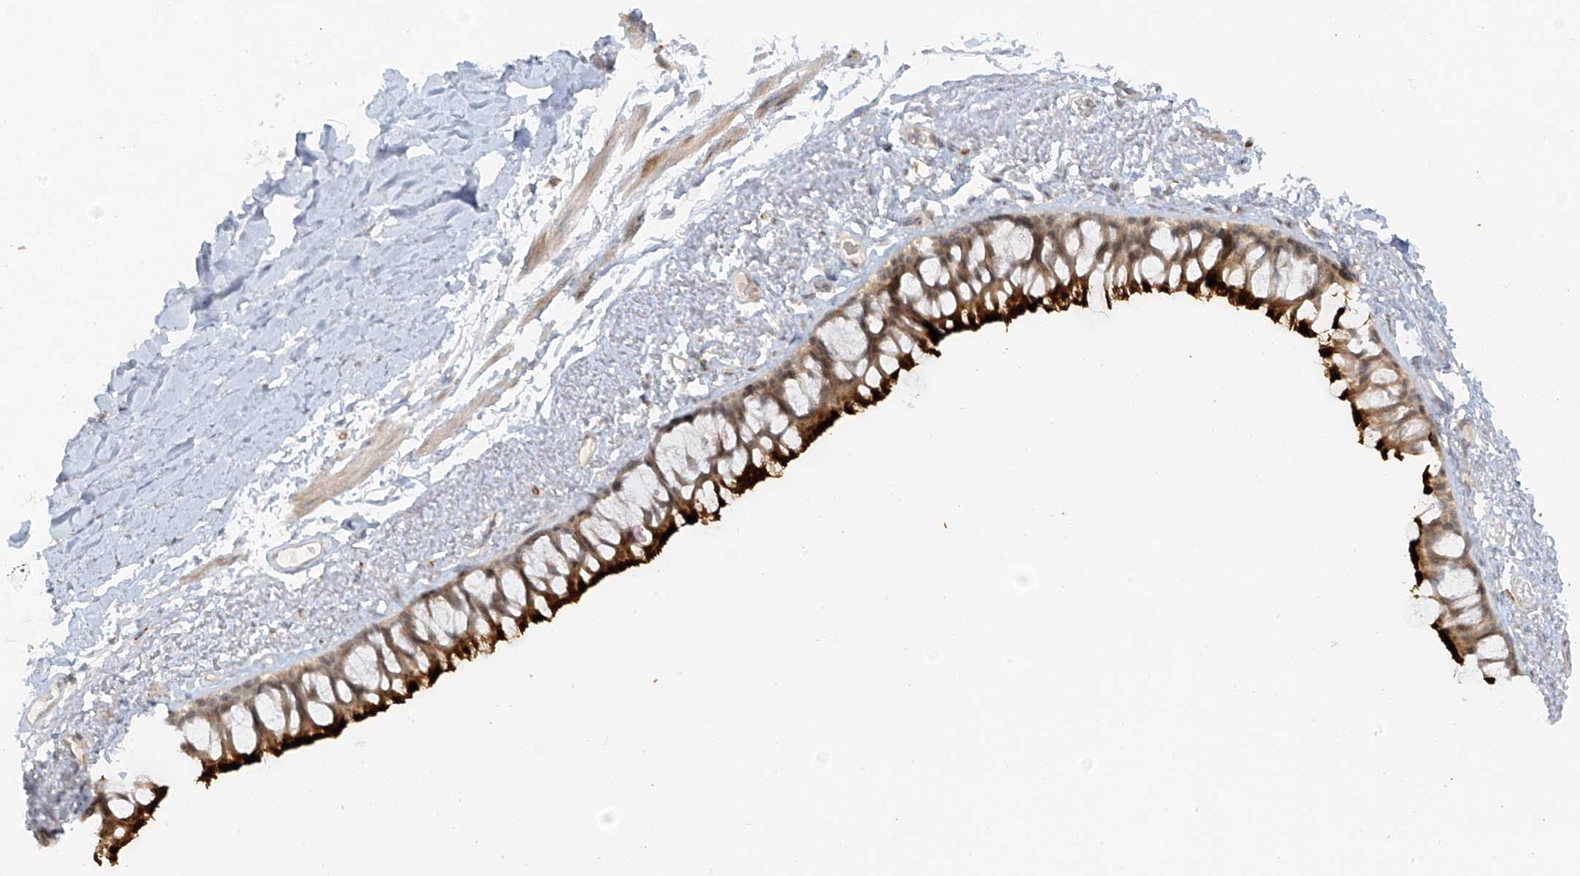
{"staining": {"intensity": "strong", "quantity": ">75%", "location": "cytoplasmic/membranous"}, "tissue": "bronchus", "cell_type": "Respiratory epithelial cells", "image_type": "normal", "snomed": [{"axis": "morphology", "description": "Normal tissue, NOS"}, {"axis": "topography", "description": "Cartilage tissue"}, {"axis": "topography", "description": "Bronchus"}], "caption": "A photomicrograph showing strong cytoplasmic/membranous positivity in approximately >75% of respiratory epithelial cells in benign bronchus, as visualized by brown immunohistochemical staining.", "gene": "MIPEP", "patient": {"sex": "female", "age": 73}}